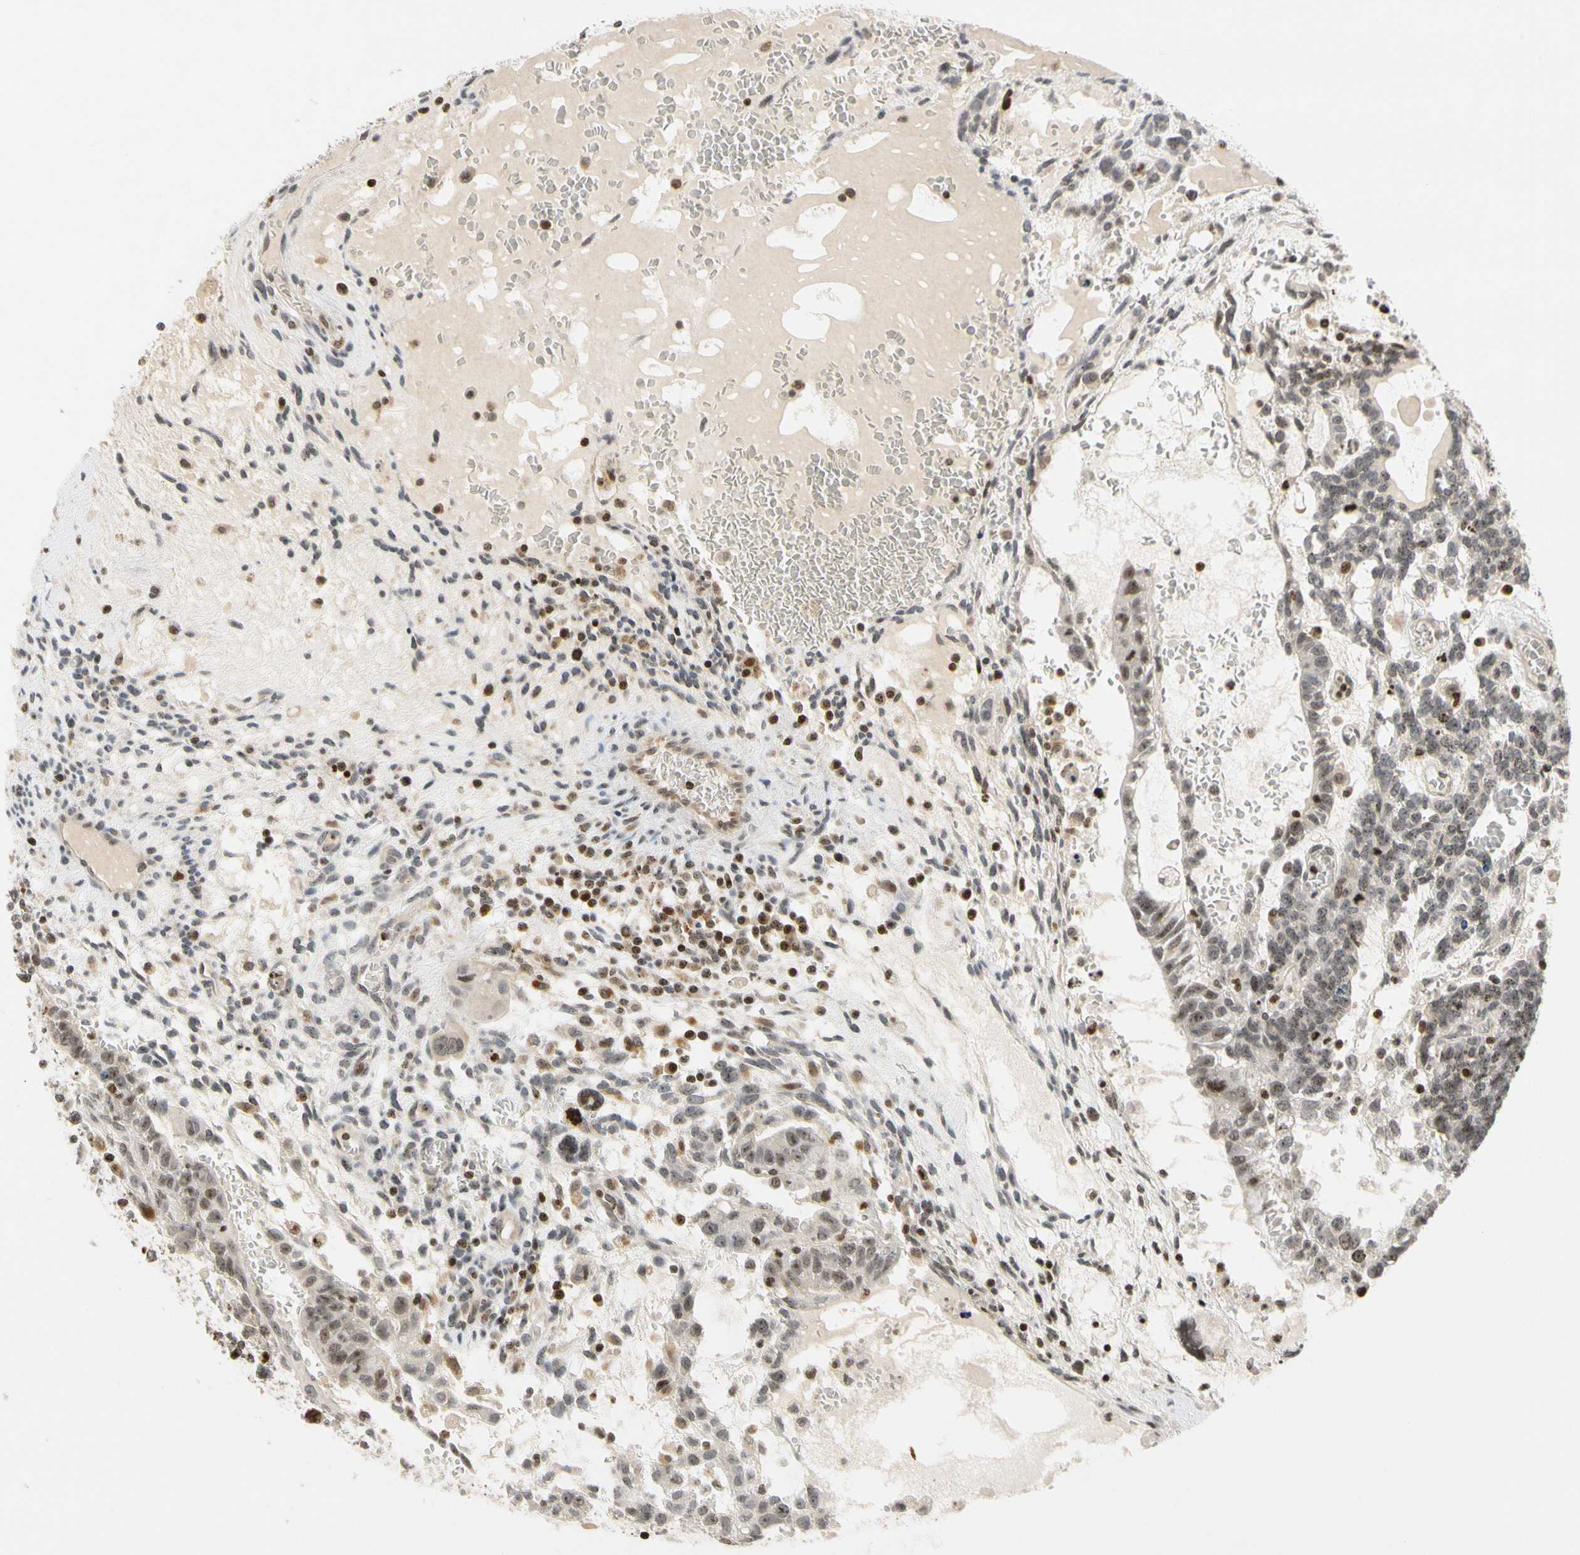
{"staining": {"intensity": "weak", "quantity": ">75%", "location": "cytoplasmic/membranous,nuclear"}, "tissue": "testis cancer", "cell_type": "Tumor cells", "image_type": "cancer", "snomed": [{"axis": "morphology", "description": "Seminoma, NOS"}, {"axis": "morphology", "description": "Carcinoma, Embryonal, NOS"}, {"axis": "topography", "description": "Testis"}], "caption": "Testis cancer stained with immunohistochemistry shows weak cytoplasmic/membranous and nuclear staining in approximately >75% of tumor cells.", "gene": "CDK7", "patient": {"sex": "male", "age": 52}}